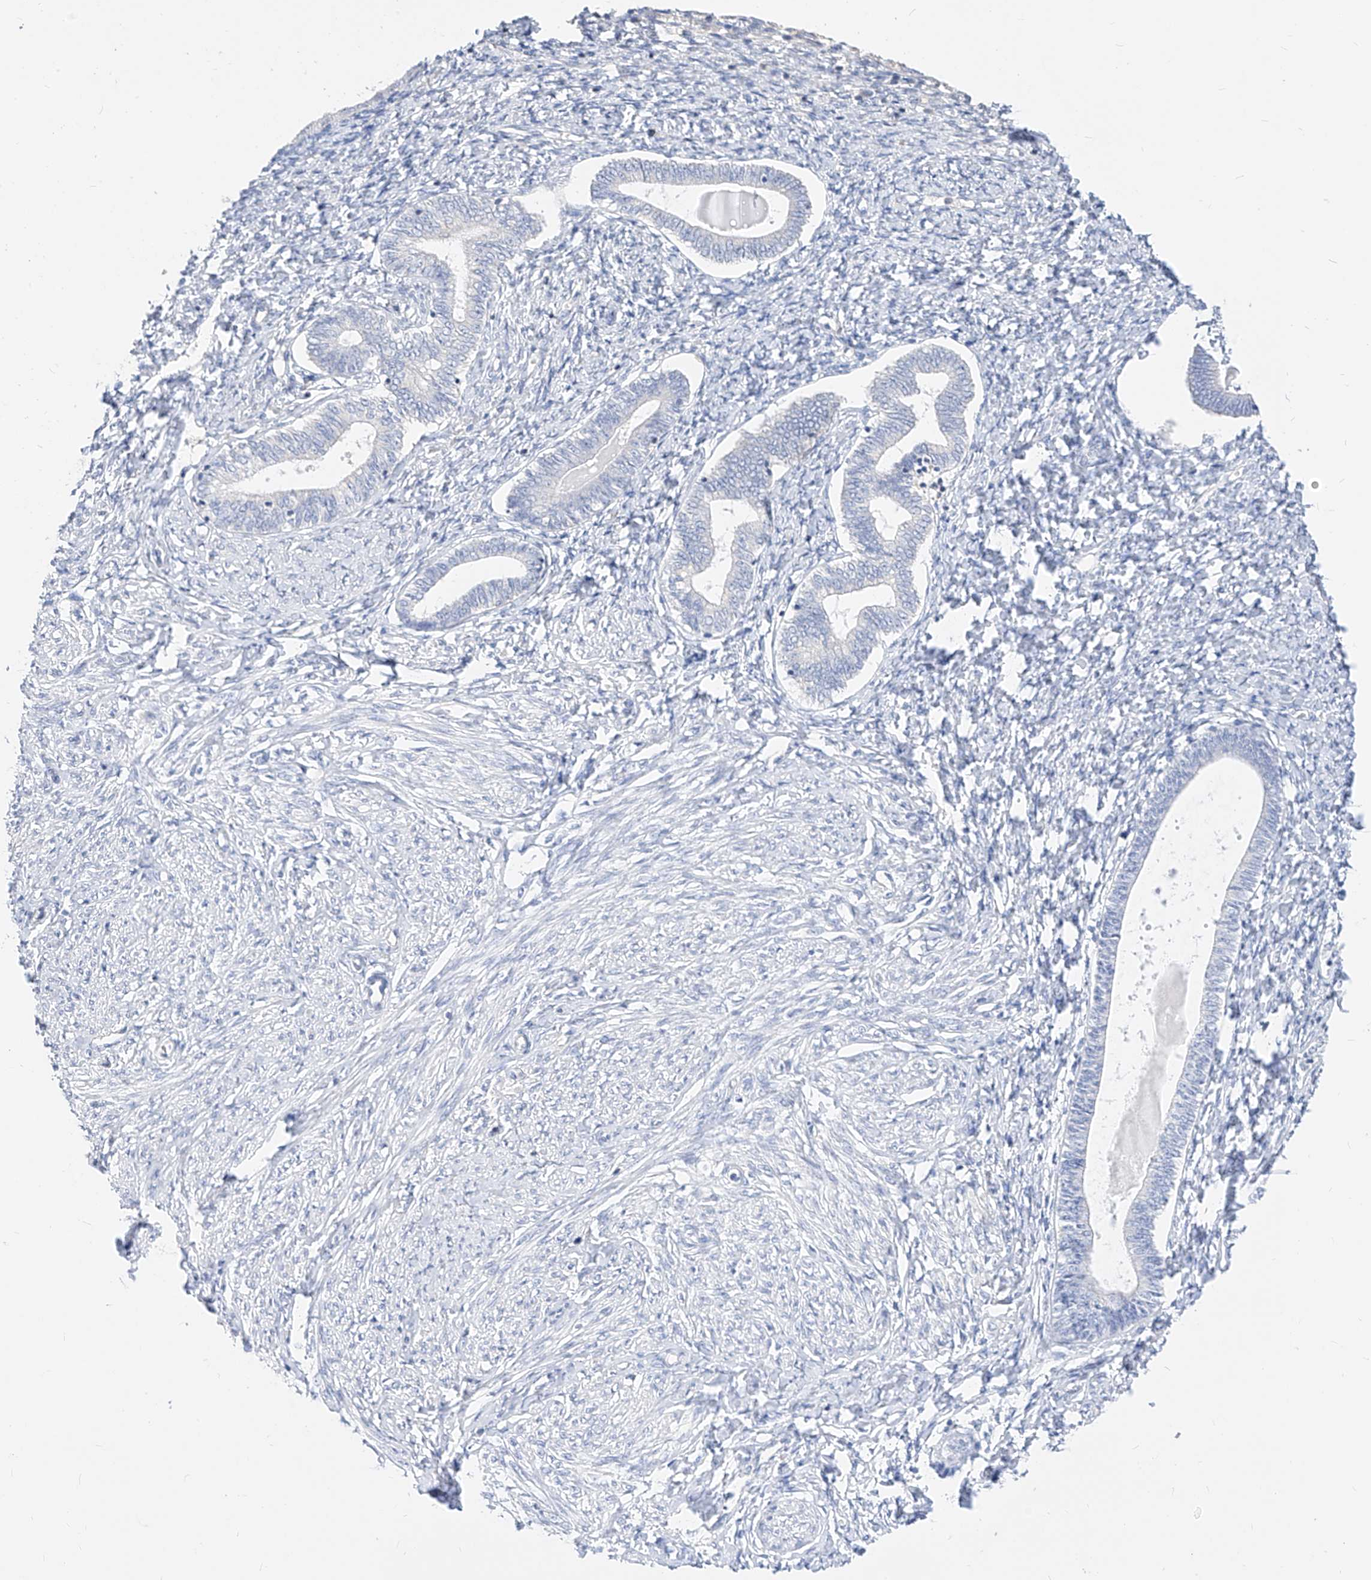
{"staining": {"intensity": "negative", "quantity": "none", "location": "none"}, "tissue": "endometrium", "cell_type": "Cells in endometrial stroma", "image_type": "normal", "snomed": [{"axis": "morphology", "description": "Normal tissue, NOS"}, {"axis": "topography", "description": "Endometrium"}], "caption": "A histopathology image of human endometrium is negative for staining in cells in endometrial stroma. (Immunohistochemistry (ihc), brightfield microscopy, high magnification).", "gene": "ZZEF1", "patient": {"sex": "female", "age": 72}}